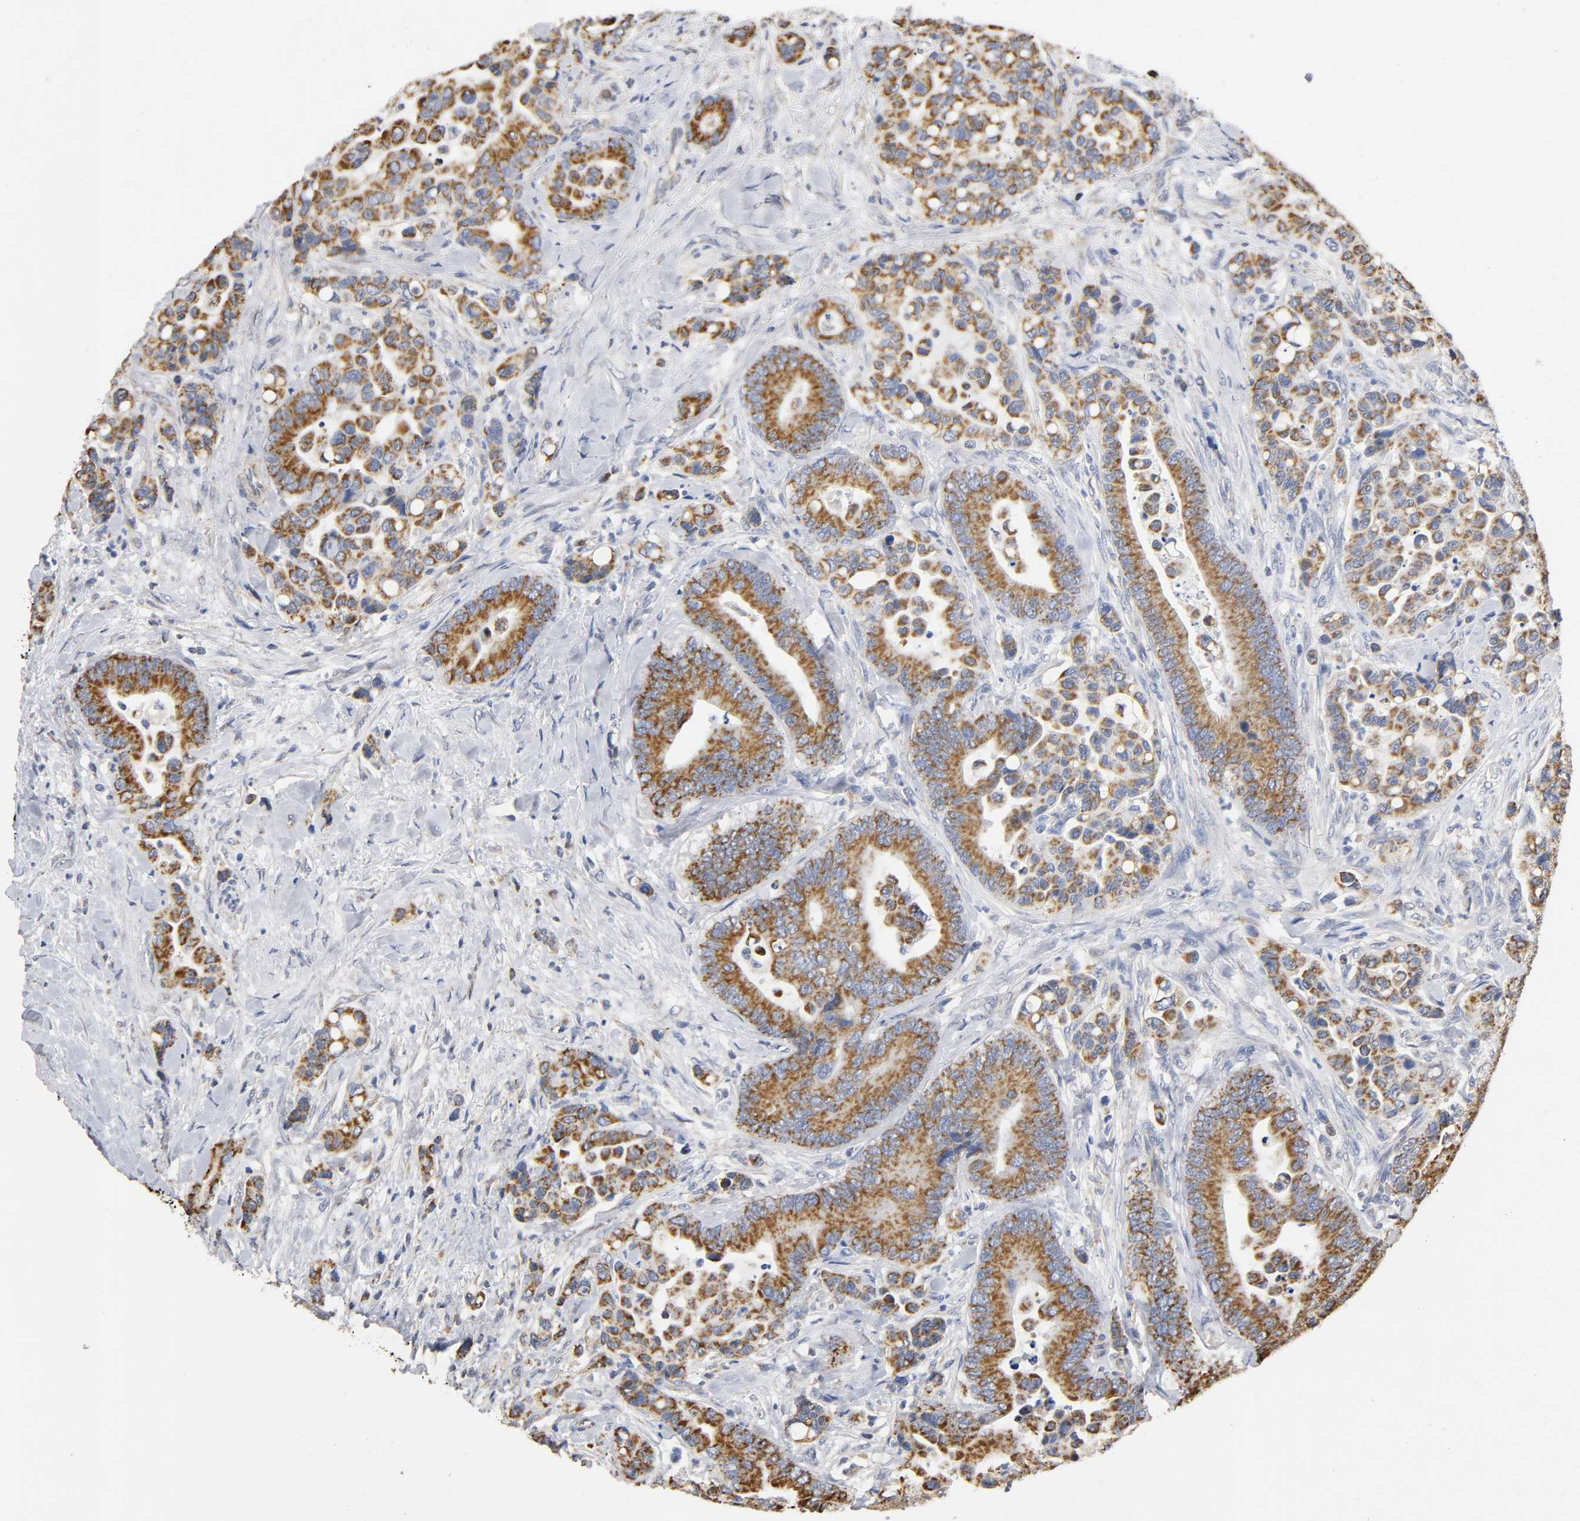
{"staining": {"intensity": "strong", "quantity": ">75%", "location": "cytoplasmic/membranous"}, "tissue": "colorectal cancer", "cell_type": "Tumor cells", "image_type": "cancer", "snomed": [{"axis": "morphology", "description": "Normal tissue, NOS"}, {"axis": "morphology", "description": "Adenocarcinoma, NOS"}, {"axis": "topography", "description": "Colon"}], "caption": "A brown stain highlights strong cytoplasmic/membranous positivity of a protein in human adenocarcinoma (colorectal) tumor cells. (Brightfield microscopy of DAB IHC at high magnification).", "gene": "SYT16", "patient": {"sex": "male", "age": 82}}